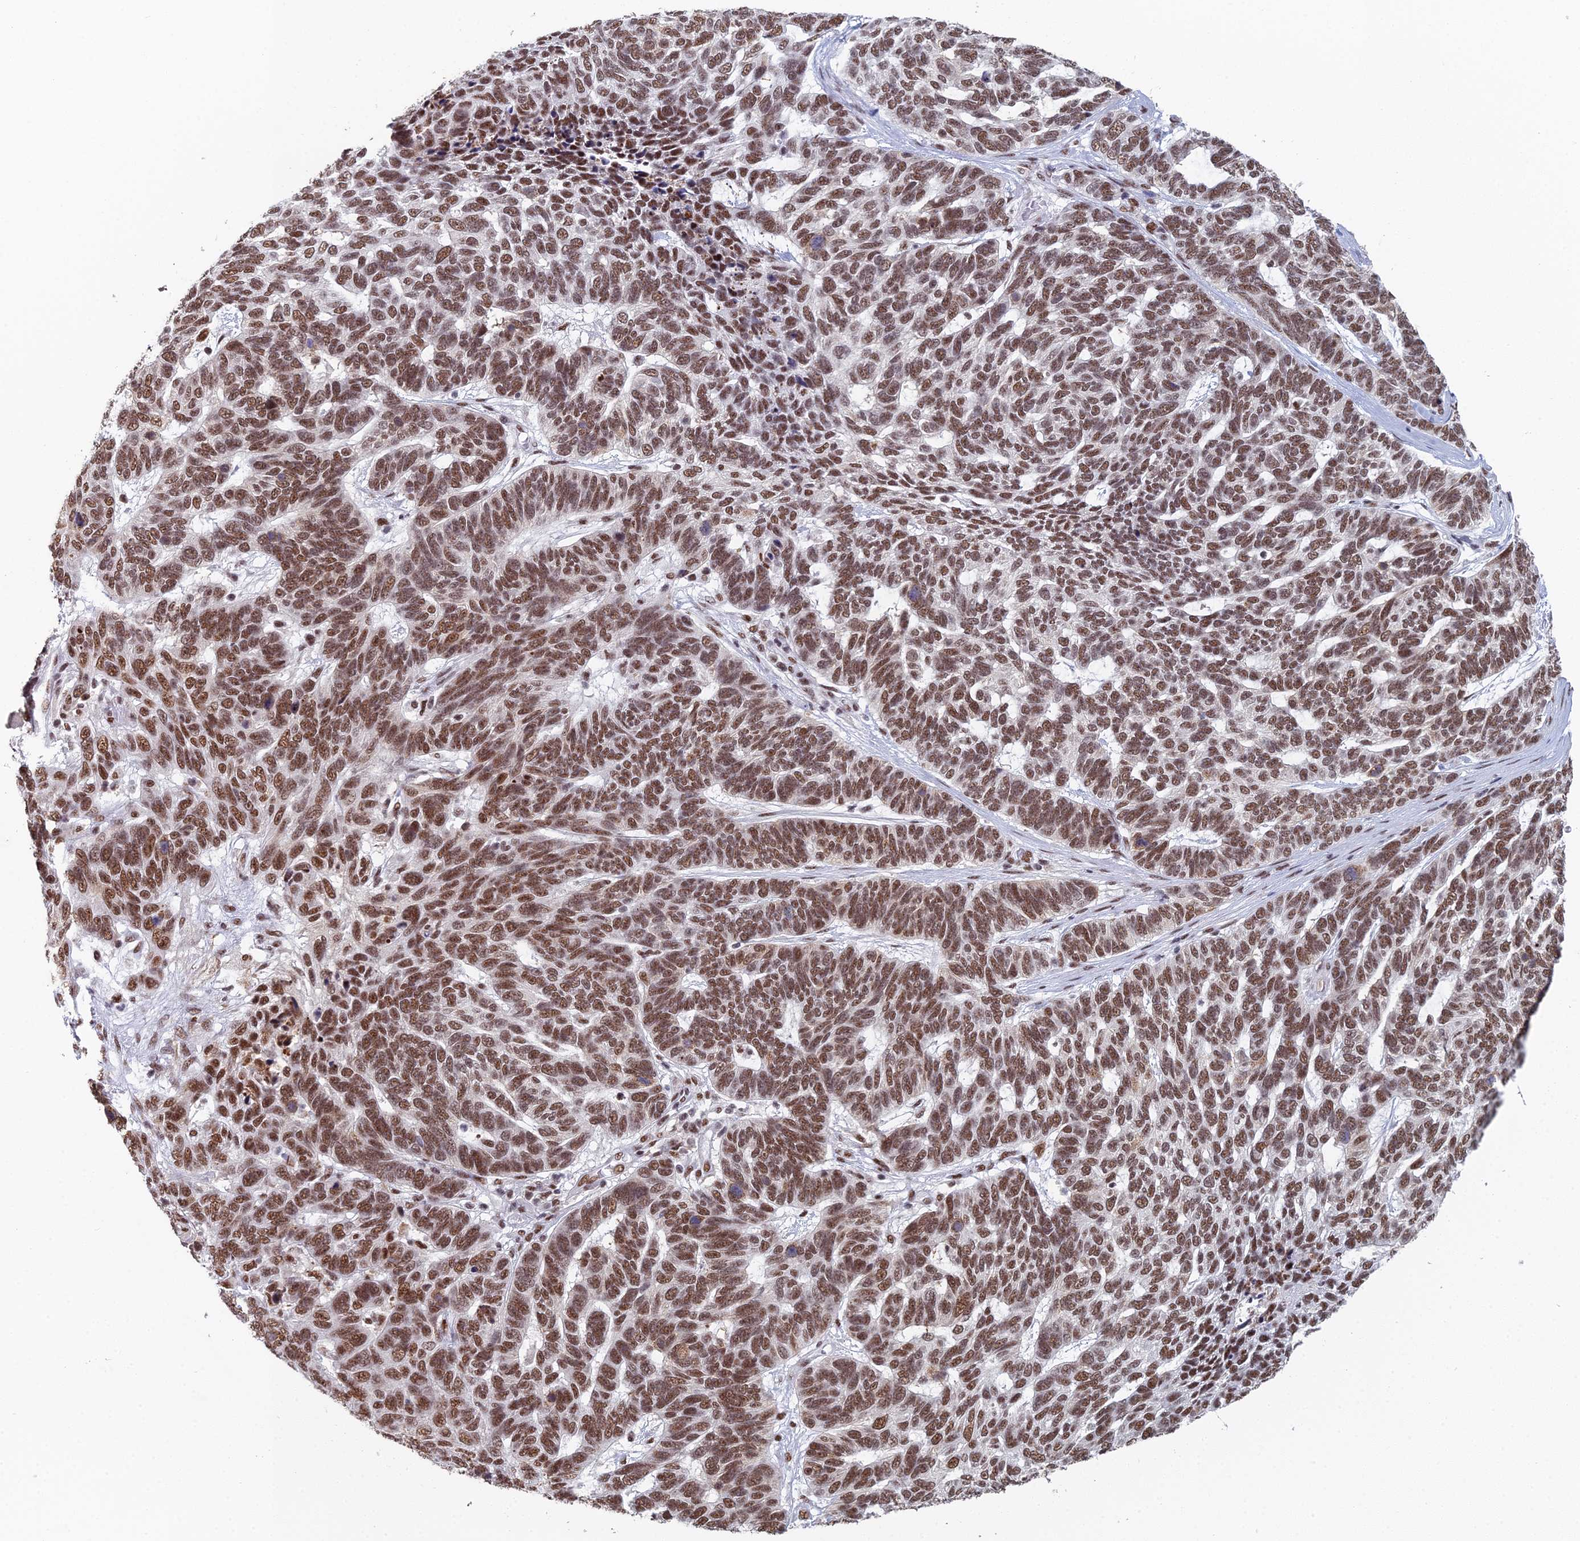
{"staining": {"intensity": "moderate", "quantity": ">75%", "location": "nuclear"}, "tissue": "skin cancer", "cell_type": "Tumor cells", "image_type": "cancer", "snomed": [{"axis": "morphology", "description": "Basal cell carcinoma"}, {"axis": "topography", "description": "Skin"}], "caption": "Skin cancer stained for a protein (brown) displays moderate nuclear positive expression in about >75% of tumor cells.", "gene": "SF3B3", "patient": {"sex": "female", "age": 65}}